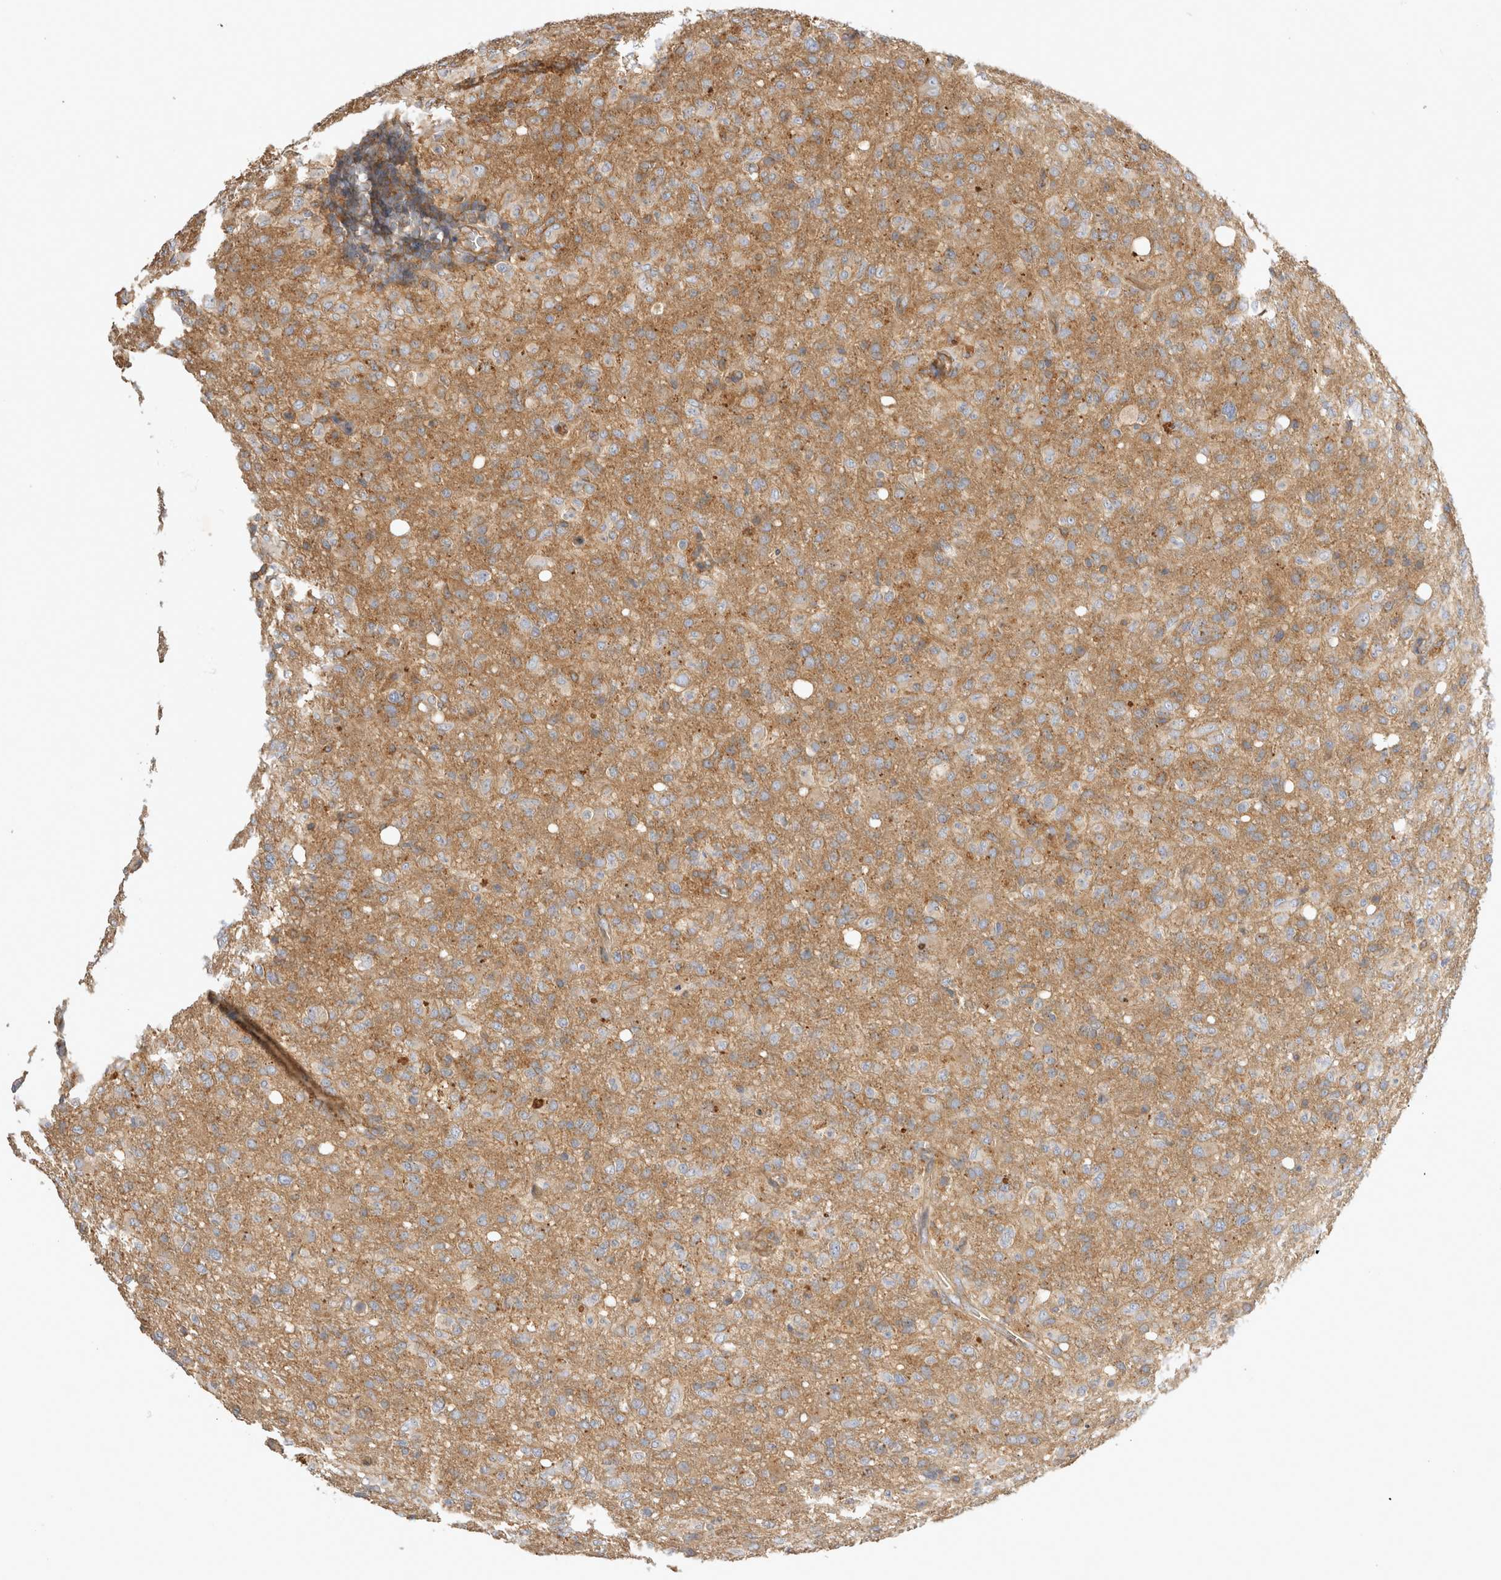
{"staining": {"intensity": "moderate", "quantity": ">75%", "location": "cytoplasmic/membranous"}, "tissue": "glioma", "cell_type": "Tumor cells", "image_type": "cancer", "snomed": [{"axis": "morphology", "description": "Glioma, malignant, High grade"}, {"axis": "topography", "description": "Brain"}], "caption": "Malignant glioma (high-grade) tissue demonstrates moderate cytoplasmic/membranous staining in approximately >75% of tumor cells, visualized by immunohistochemistry.", "gene": "CHMP6", "patient": {"sex": "female", "age": 57}}